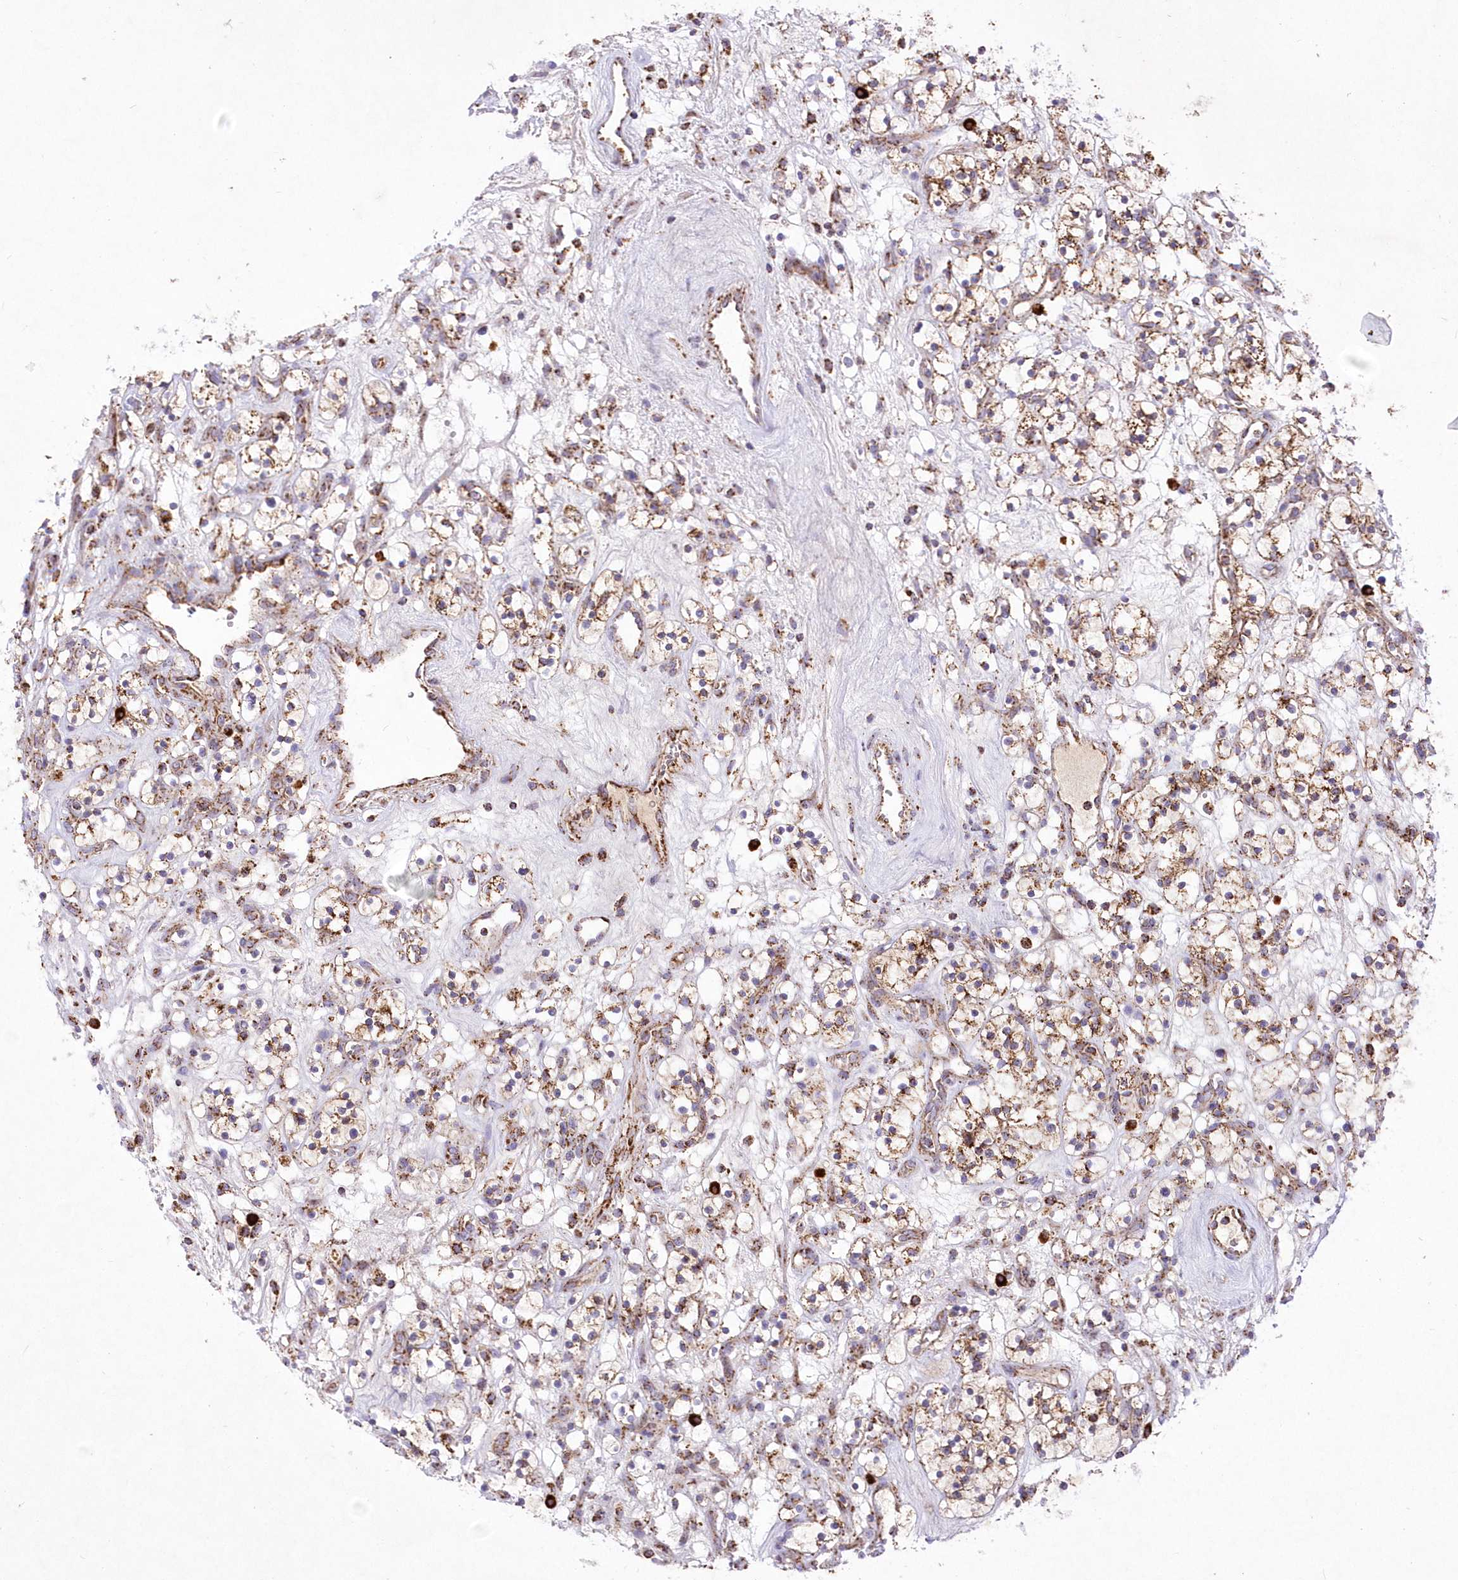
{"staining": {"intensity": "moderate", "quantity": ">75%", "location": "cytoplasmic/membranous"}, "tissue": "renal cancer", "cell_type": "Tumor cells", "image_type": "cancer", "snomed": [{"axis": "morphology", "description": "Adenocarcinoma, NOS"}, {"axis": "topography", "description": "Kidney"}], "caption": "There is medium levels of moderate cytoplasmic/membranous expression in tumor cells of adenocarcinoma (renal), as demonstrated by immunohistochemical staining (brown color).", "gene": "ASNSD1", "patient": {"sex": "female", "age": 57}}